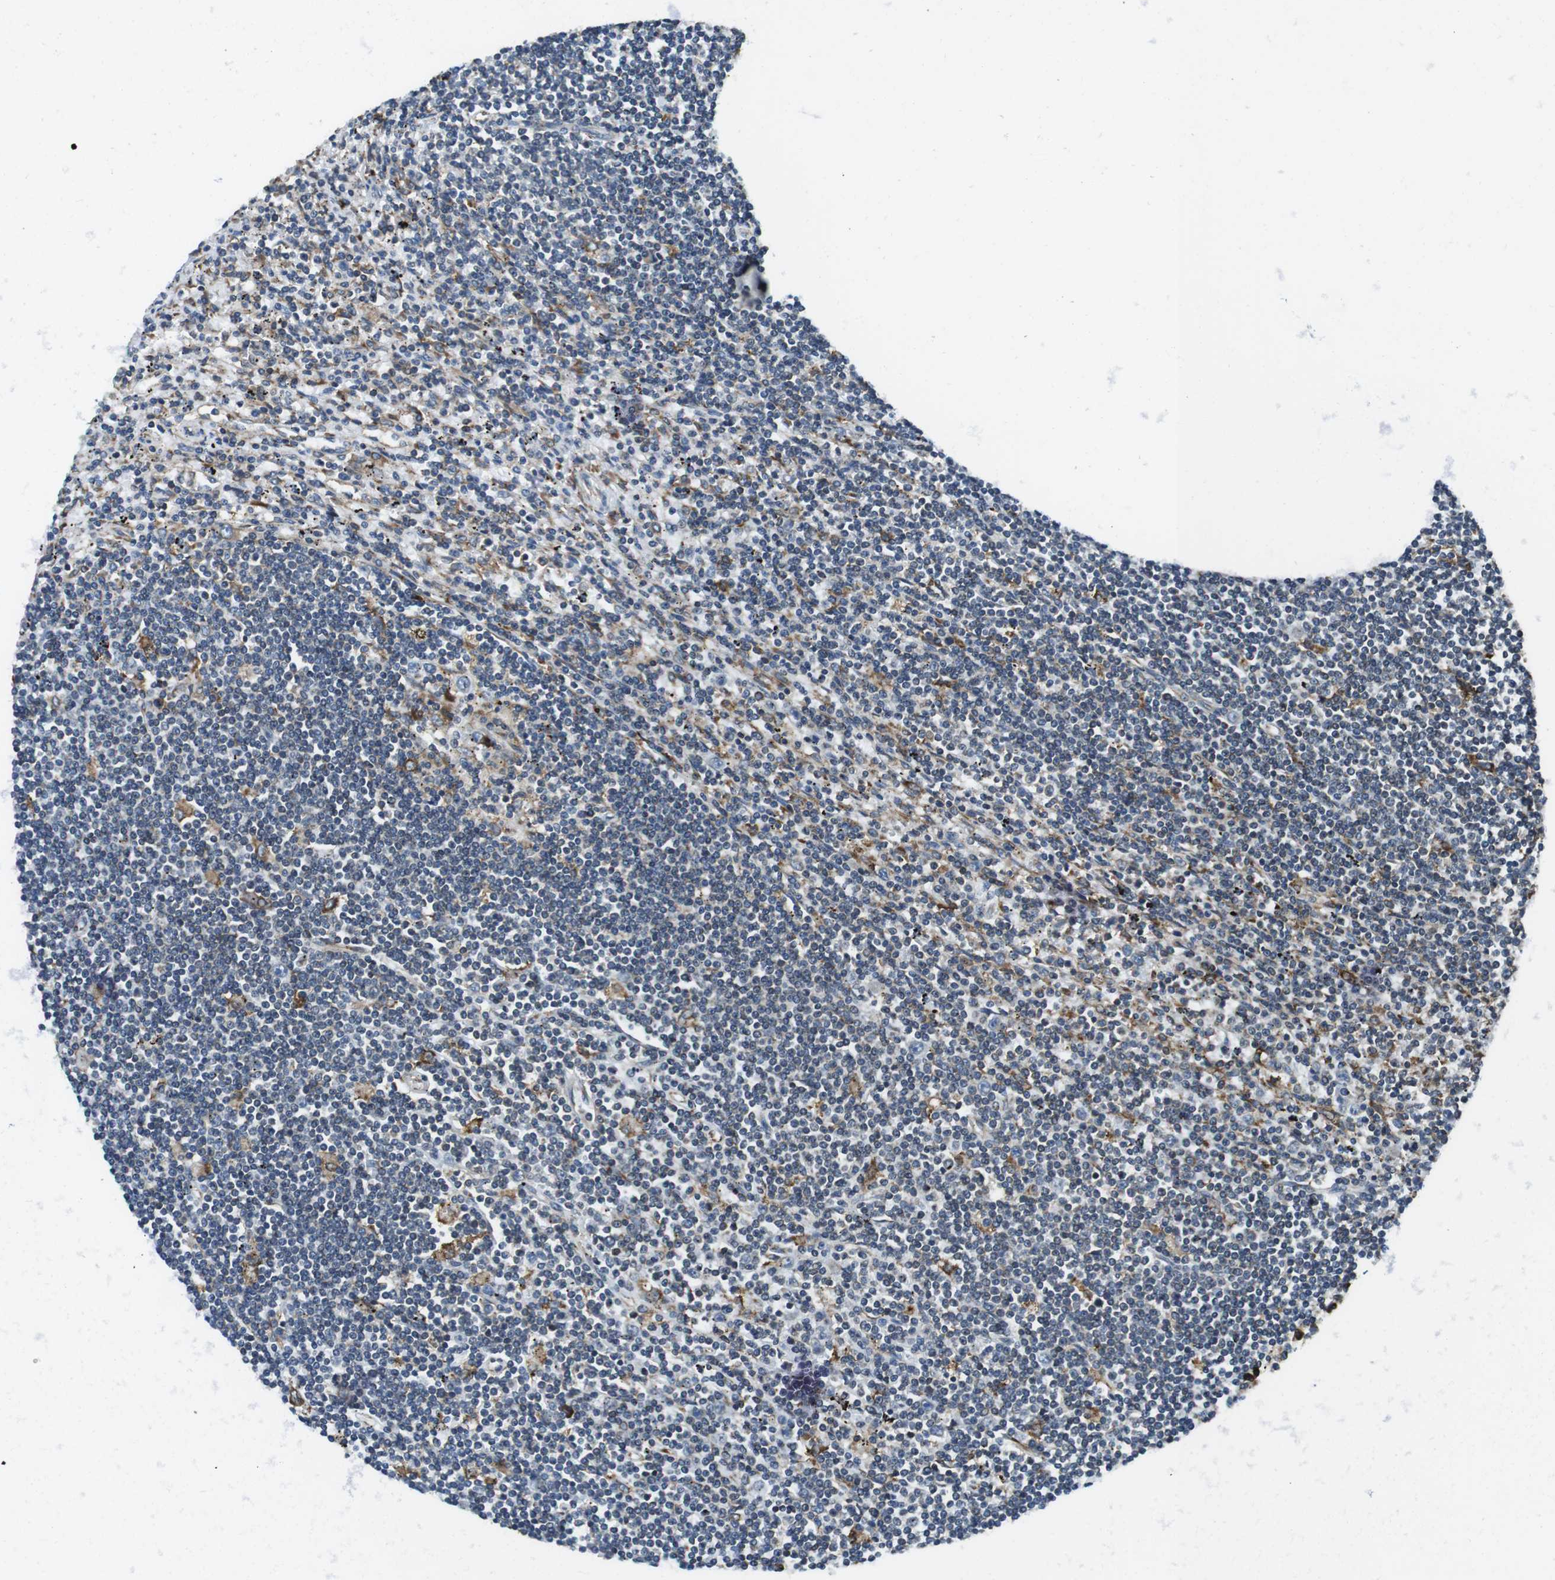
{"staining": {"intensity": "weak", "quantity": "<25%", "location": "cytoplasmic/membranous"}, "tissue": "lymphoma", "cell_type": "Tumor cells", "image_type": "cancer", "snomed": [{"axis": "morphology", "description": "Malignant lymphoma, non-Hodgkin's type, Low grade"}, {"axis": "topography", "description": "Spleen"}], "caption": "A micrograph of lymphoma stained for a protein reveals no brown staining in tumor cells. Nuclei are stained in blue.", "gene": "UGGT1", "patient": {"sex": "male", "age": 76}}